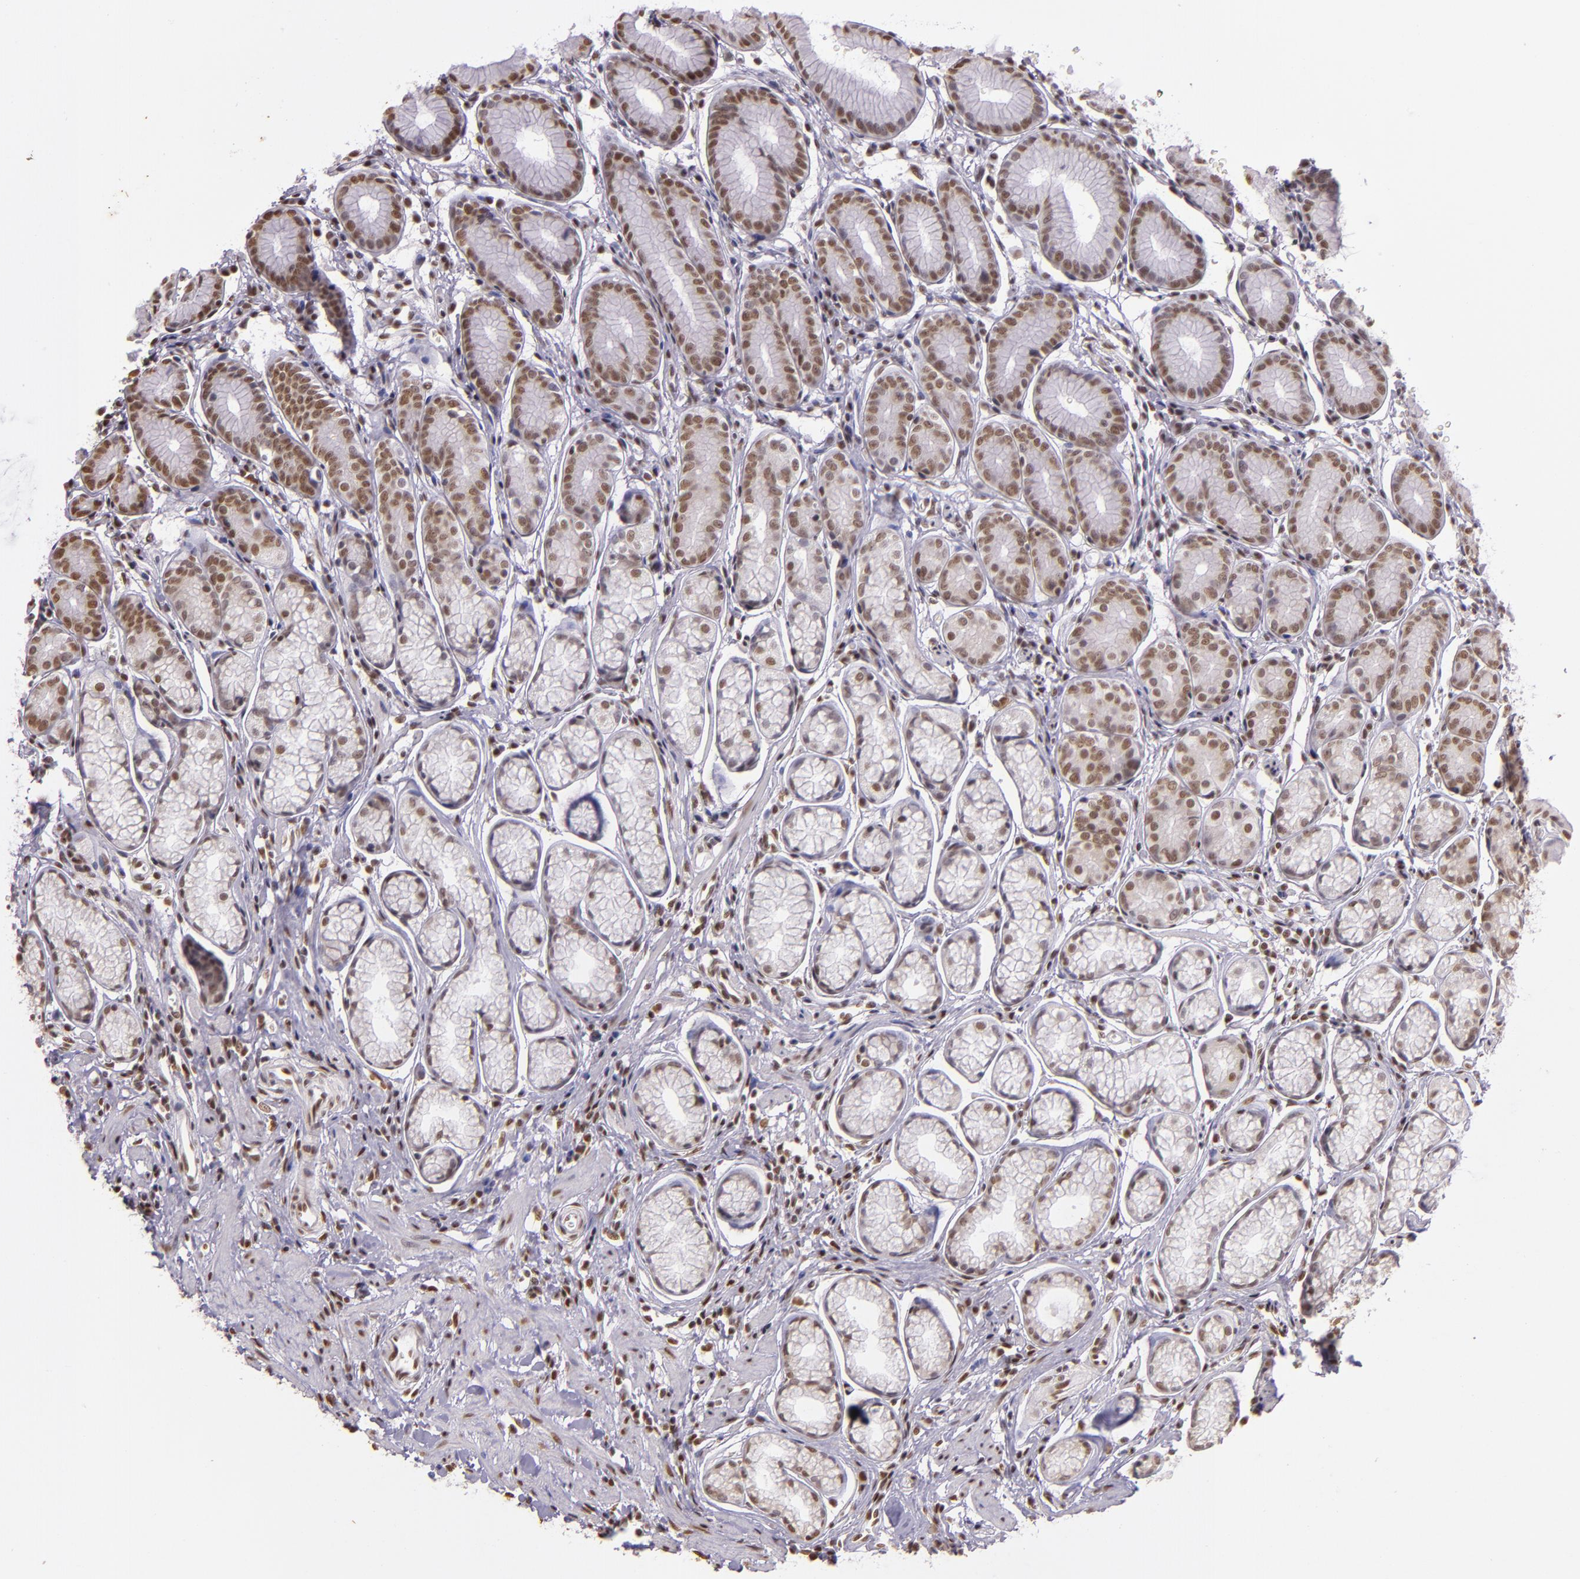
{"staining": {"intensity": "moderate", "quantity": ">75%", "location": "nuclear"}, "tissue": "stomach", "cell_type": "Glandular cells", "image_type": "normal", "snomed": [{"axis": "morphology", "description": "Normal tissue, NOS"}, {"axis": "topography", "description": "Stomach"}], "caption": "Immunohistochemical staining of benign human stomach shows moderate nuclear protein expression in approximately >75% of glandular cells.", "gene": "USF1", "patient": {"sex": "male", "age": 42}}